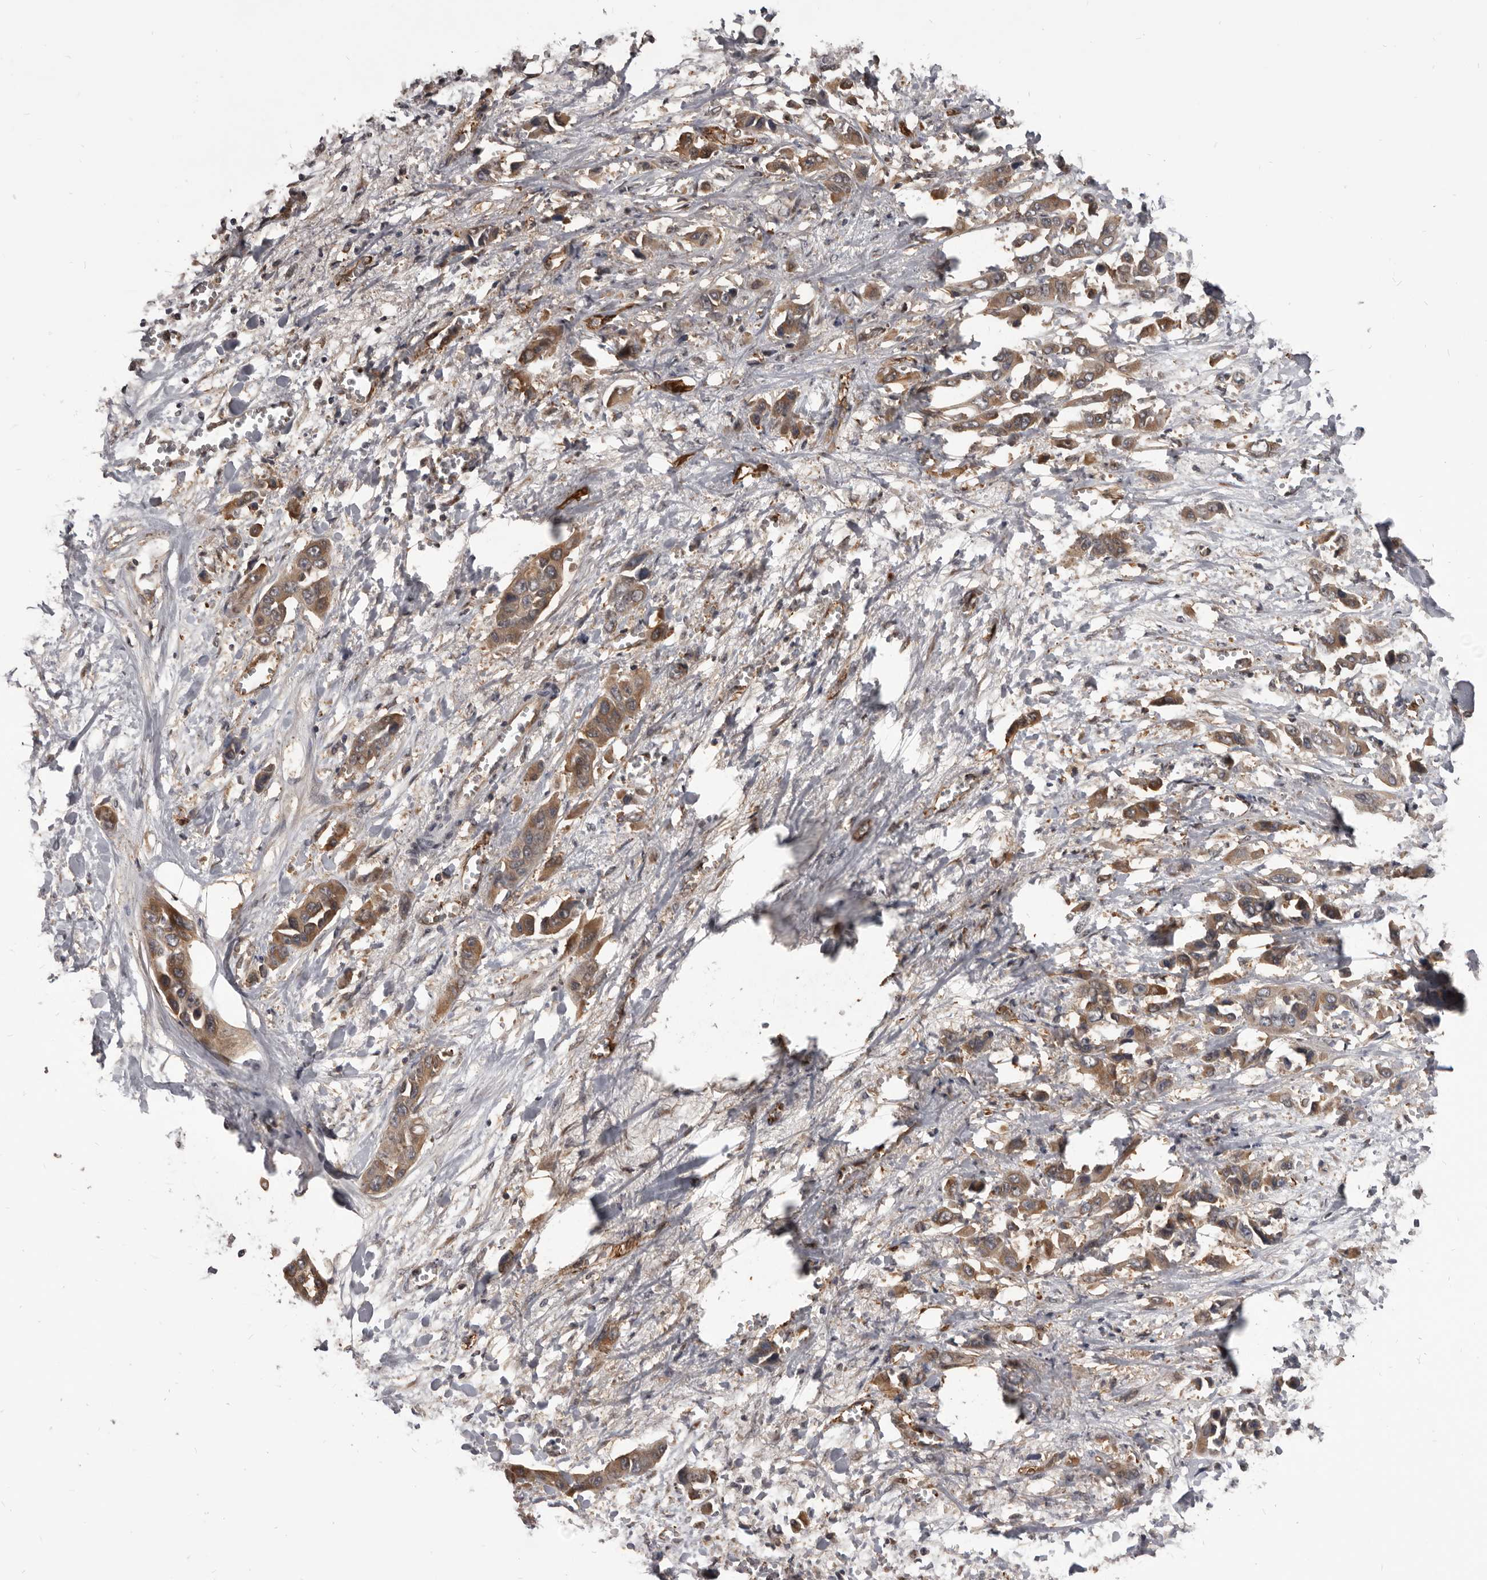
{"staining": {"intensity": "weak", "quantity": ">75%", "location": "cytoplasmic/membranous"}, "tissue": "liver cancer", "cell_type": "Tumor cells", "image_type": "cancer", "snomed": [{"axis": "morphology", "description": "Cholangiocarcinoma"}, {"axis": "topography", "description": "Liver"}], "caption": "Liver cholangiocarcinoma stained with DAB (3,3'-diaminobenzidine) immunohistochemistry (IHC) reveals low levels of weak cytoplasmic/membranous positivity in approximately >75% of tumor cells.", "gene": "ADAMTS20", "patient": {"sex": "female", "age": 52}}